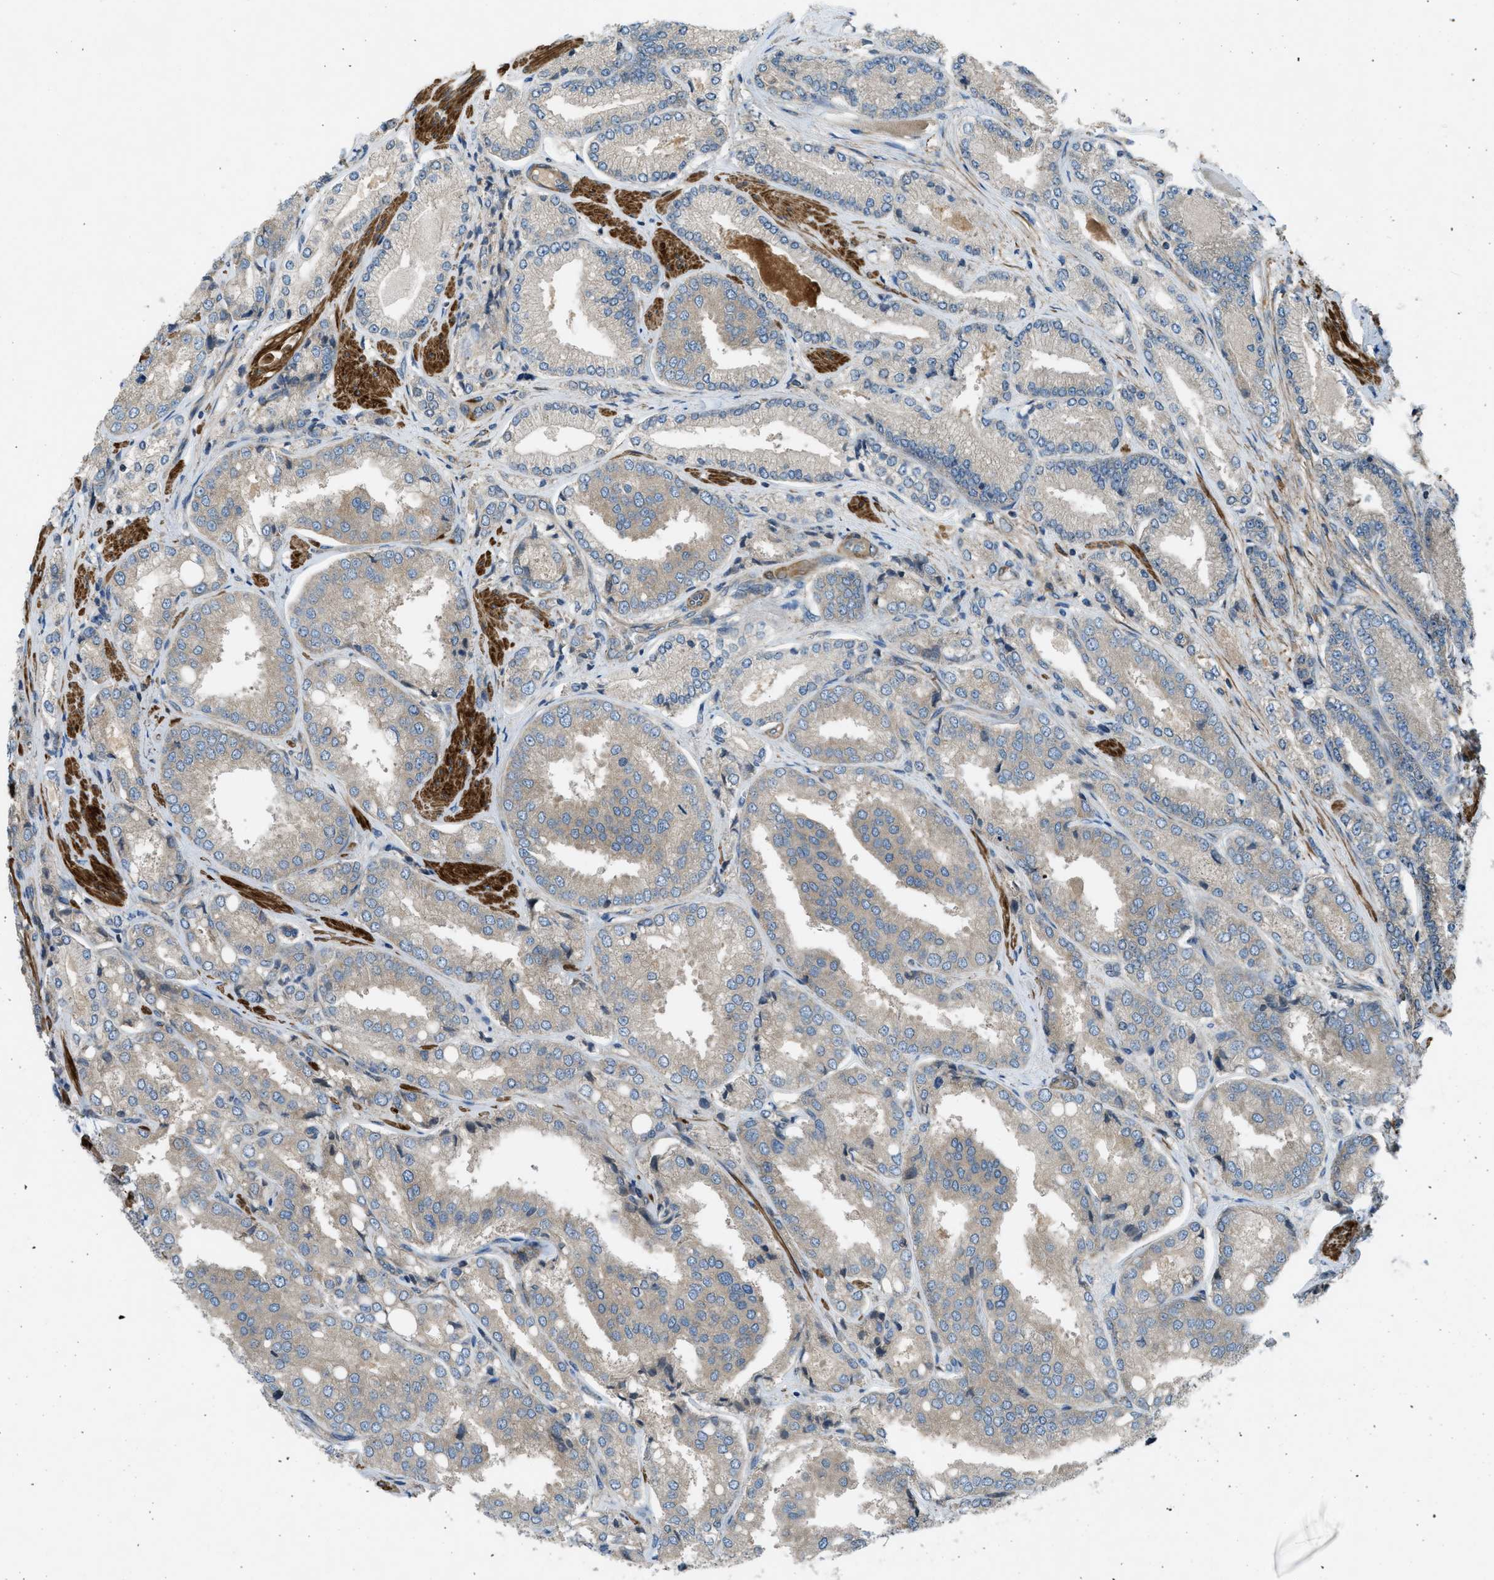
{"staining": {"intensity": "weak", "quantity": ">75%", "location": "cytoplasmic/membranous"}, "tissue": "prostate cancer", "cell_type": "Tumor cells", "image_type": "cancer", "snomed": [{"axis": "morphology", "description": "Adenocarcinoma, High grade"}, {"axis": "topography", "description": "Prostate"}], "caption": "Protein analysis of adenocarcinoma (high-grade) (prostate) tissue shows weak cytoplasmic/membranous staining in about >75% of tumor cells.", "gene": "VEZT", "patient": {"sex": "male", "age": 50}}